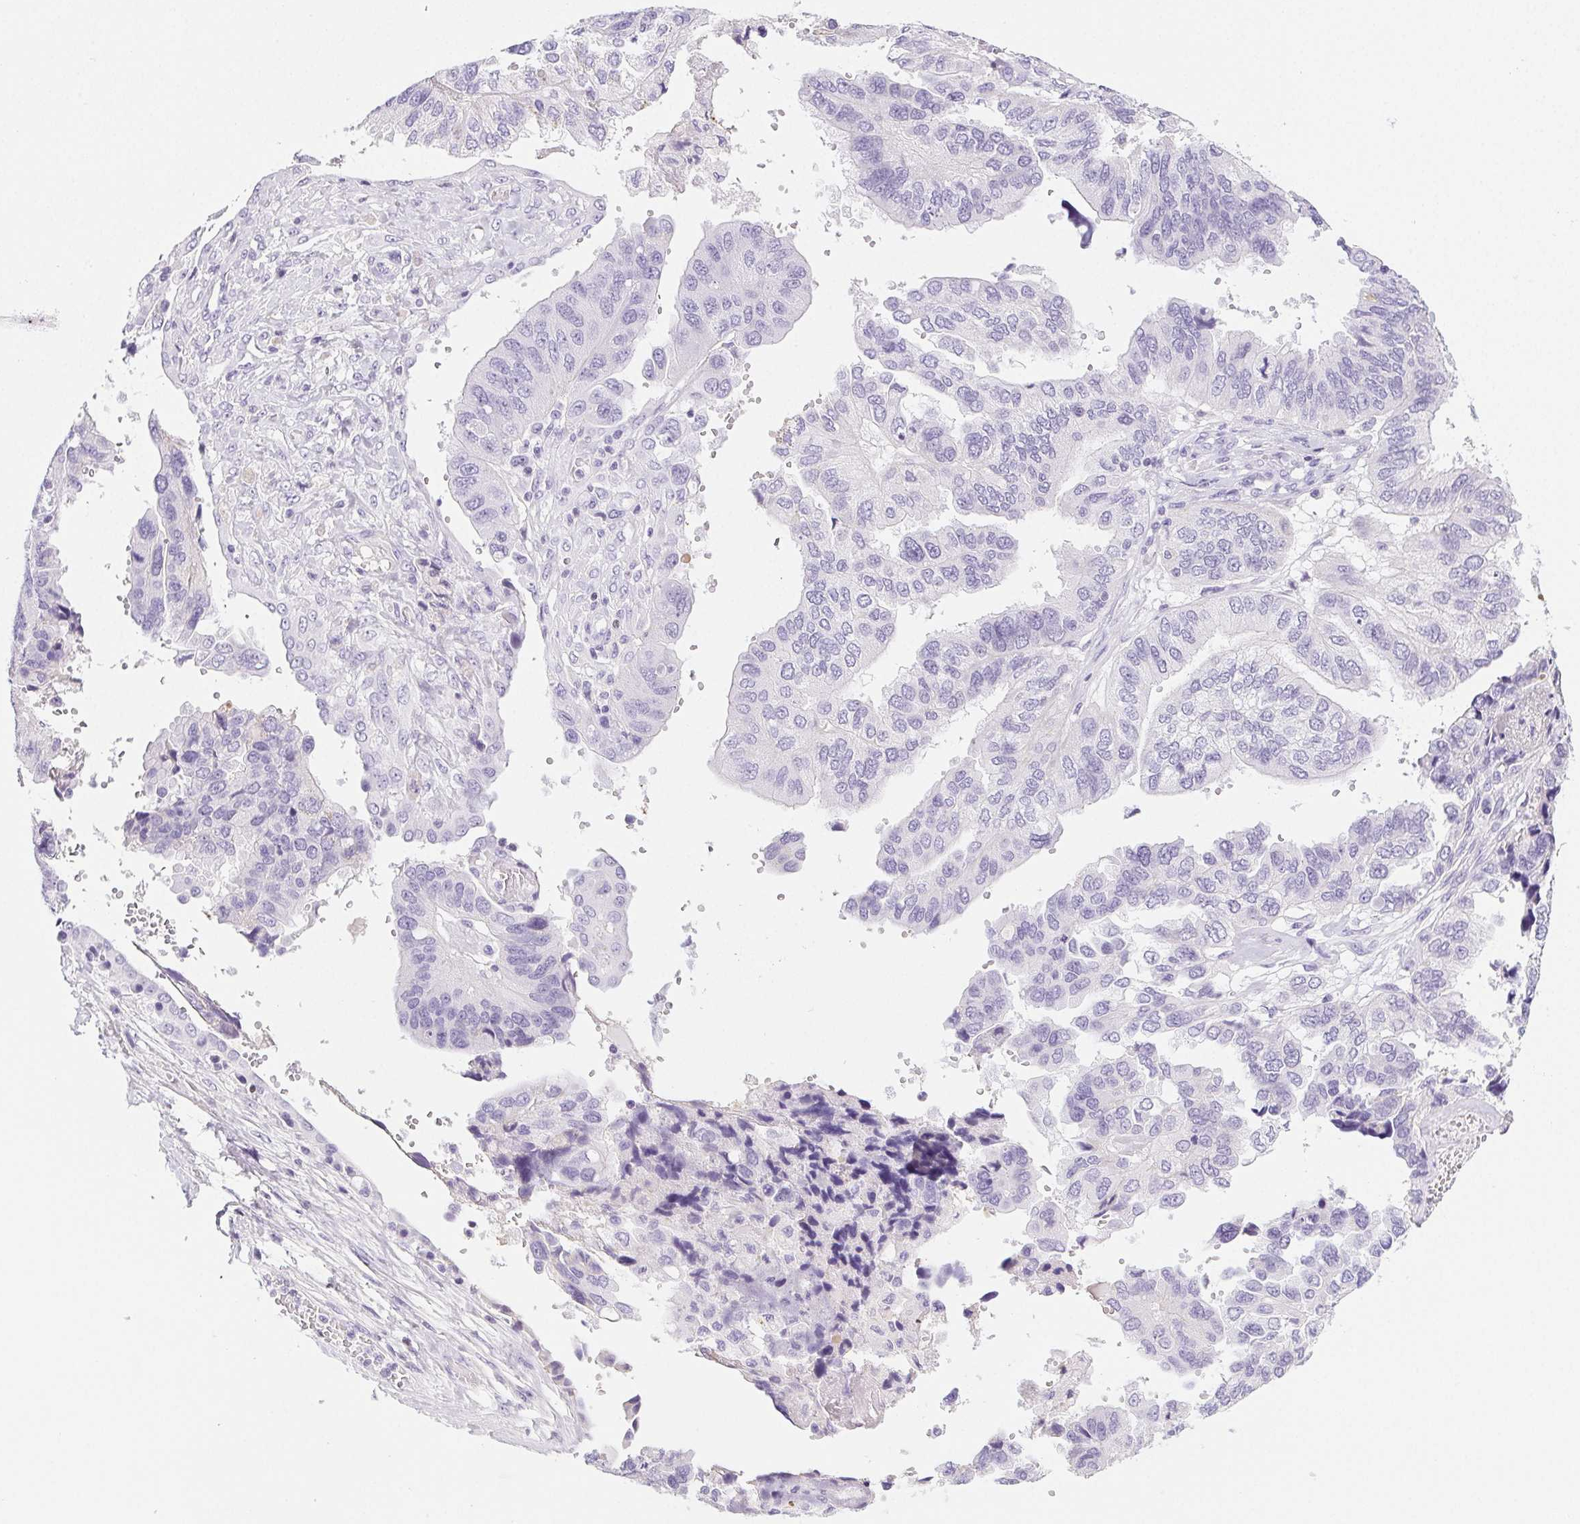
{"staining": {"intensity": "negative", "quantity": "none", "location": "none"}, "tissue": "ovarian cancer", "cell_type": "Tumor cells", "image_type": "cancer", "snomed": [{"axis": "morphology", "description": "Cystadenocarcinoma, serous, NOS"}, {"axis": "topography", "description": "Ovary"}], "caption": "Tumor cells show no significant staining in ovarian serous cystadenocarcinoma.", "gene": "BEND2", "patient": {"sex": "female", "age": 79}}